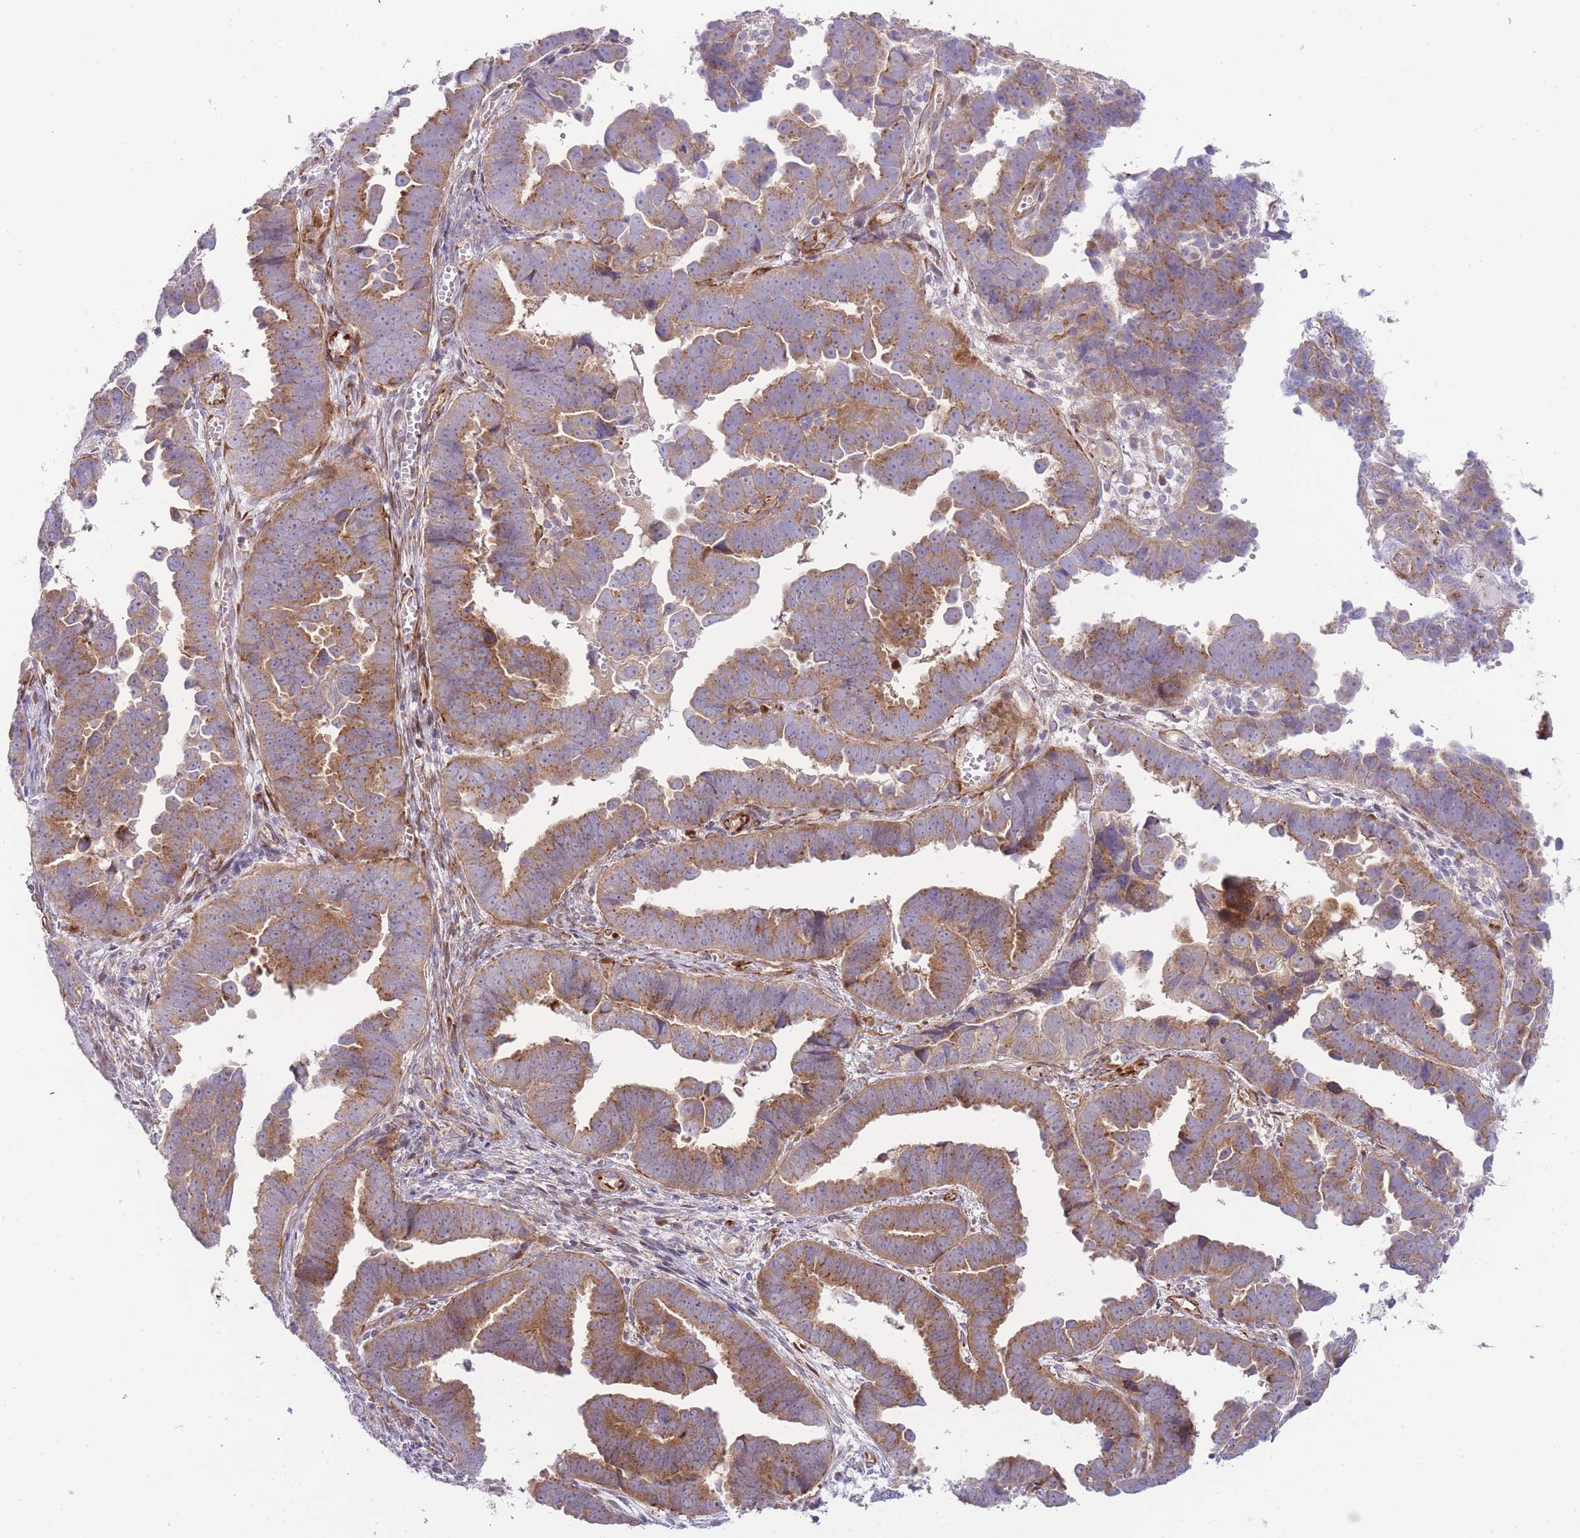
{"staining": {"intensity": "moderate", "quantity": ">75%", "location": "cytoplasmic/membranous"}, "tissue": "endometrial cancer", "cell_type": "Tumor cells", "image_type": "cancer", "snomed": [{"axis": "morphology", "description": "Adenocarcinoma, NOS"}, {"axis": "topography", "description": "Endometrium"}], "caption": "DAB (3,3'-diaminobenzidine) immunohistochemical staining of endometrial adenocarcinoma shows moderate cytoplasmic/membranous protein positivity in approximately >75% of tumor cells. Nuclei are stained in blue.", "gene": "ATP5MC2", "patient": {"sex": "female", "age": 75}}